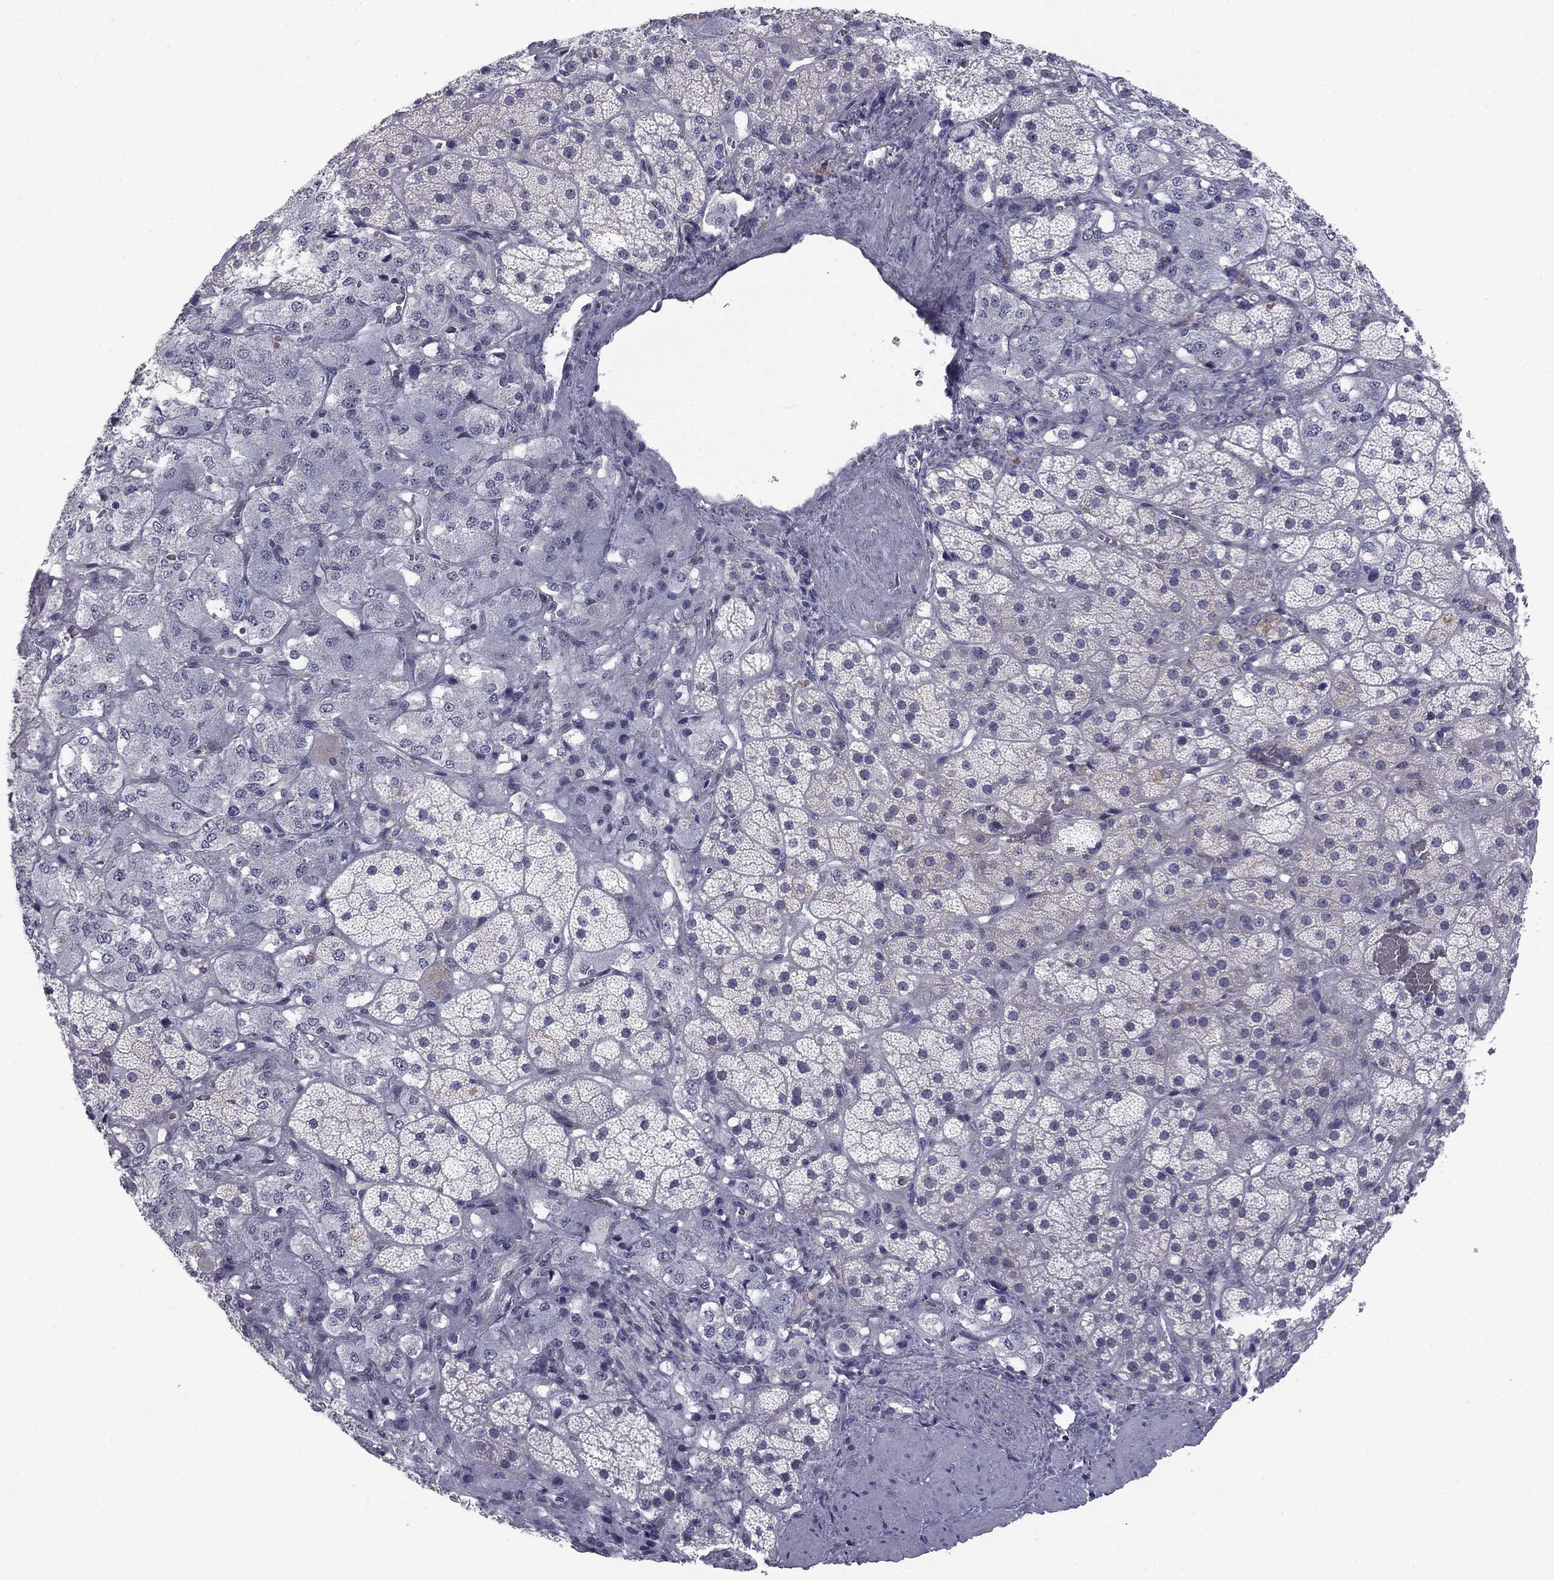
{"staining": {"intensity": "negative", "quantity": "none", "location": "none"}, "tissue": "adrenal gland", "cell_type": "Glandular cells", "image_type": "normal", "snomed": [{"axis": "morphology", "description": "Normal tissue, NOS"}, {"axis": "topography", "description": "Adrenal gland"}], "caption": "Glandular cells are negative for brown protein staining in normal adrenal gland.", "gene": "PRRT2", "patient": {"sex": "male", "age": 57}}